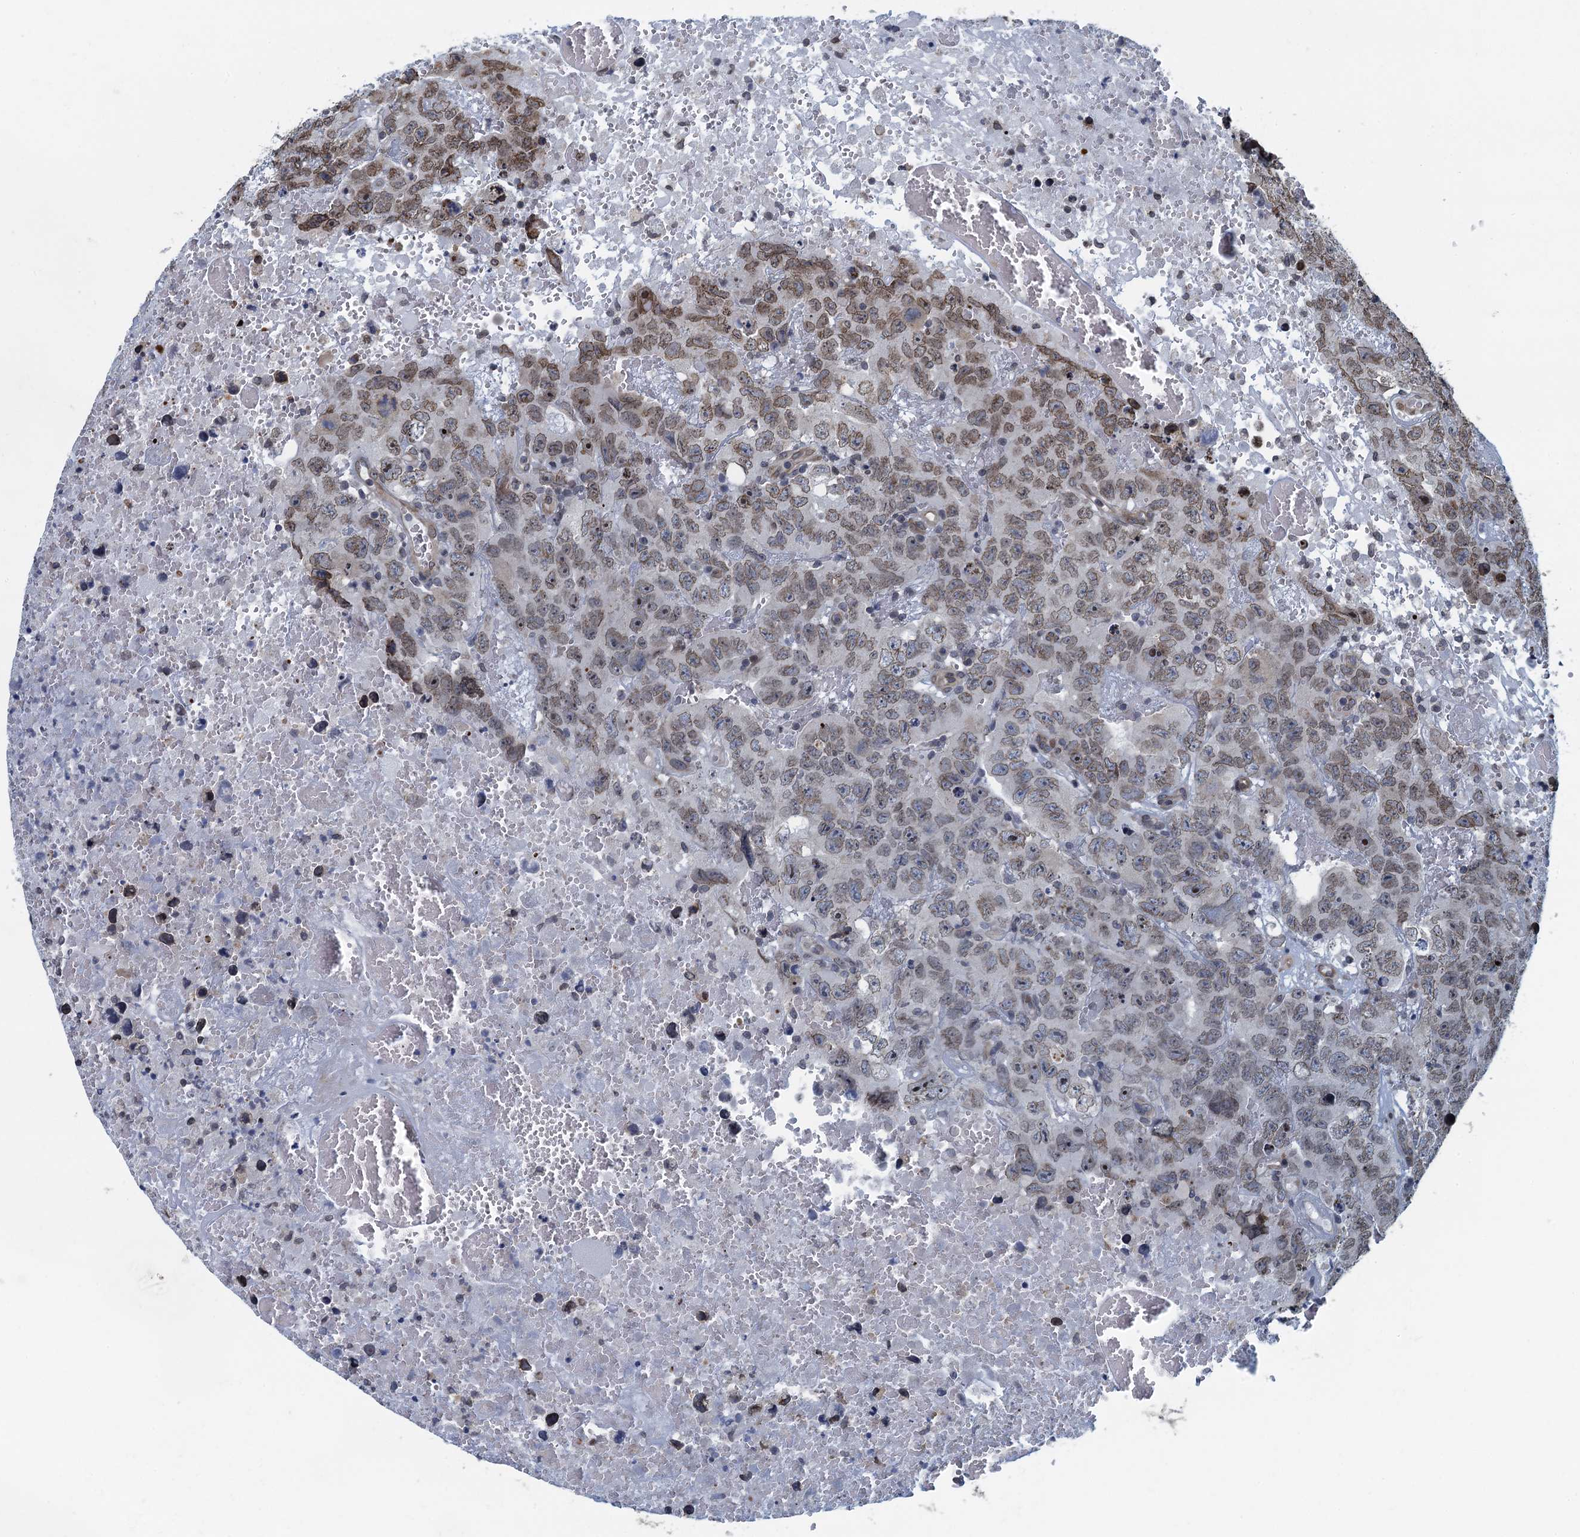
{"staining": {"intensity": "weak", "quantity": ">75%", "location": "cytoplasmic/membranous,nuclear"}, "tissue": "testis cancer", "cell_type": "Tumor cells", "image_type": "cancer", "snomed": [{"axis": "morphology", "description": "Carcinoma, Embryonal, NOS"}, {"axis": "topography", "description": "Testis"}], "caption": "This micrograph reveals immunohistochemistry staining of human testis cancer (embryonal carcinoma), with low weak cytoplasmic/membranous and nuclear expression in about >75% of tumor cells.", "gene": "CCDC34", "patient": {"sex": "male", "age": 45}}